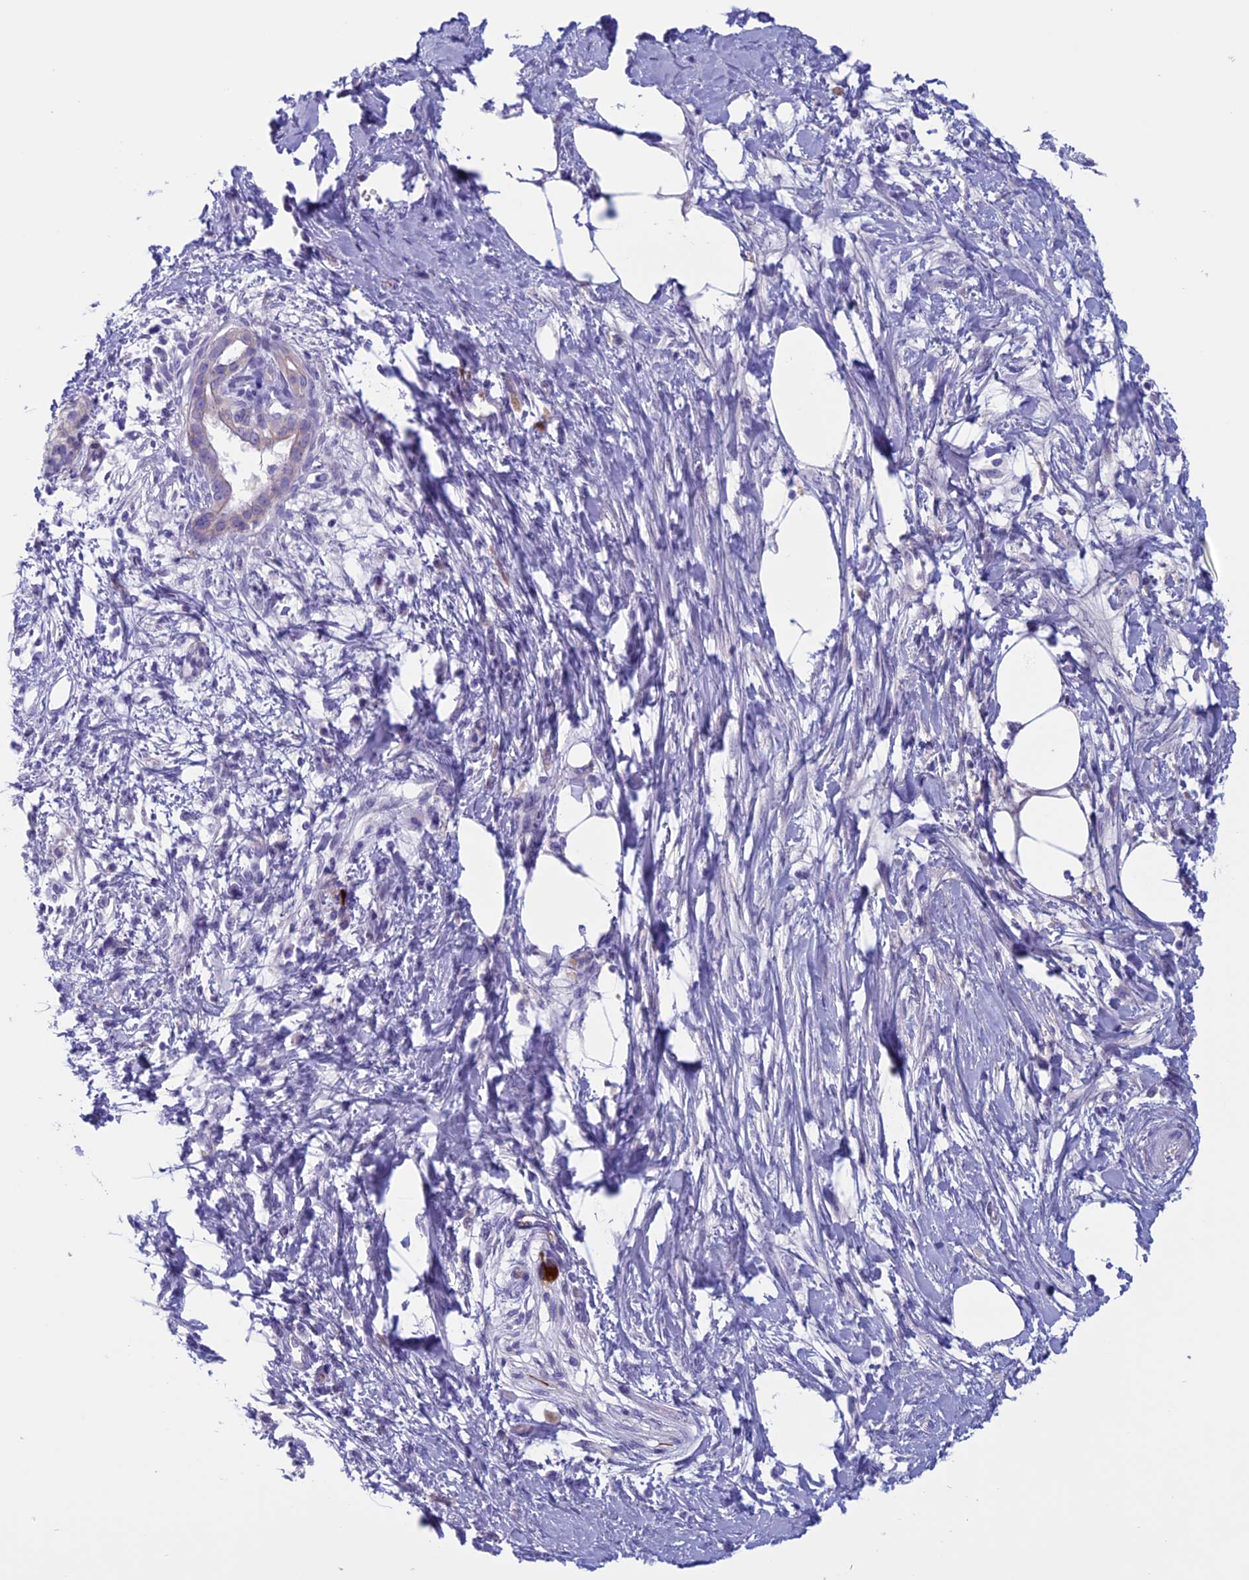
{"staining": {"intensity": "negative", "quantity": "none", "location": "none"}, "tissue": "pancreatic cancer", "cell_type": "Tumor cells", "image_type": "cancer", "snomed": [{"axis": "morphology", "description": "Adenocarcinoma, NOS"}, {"axis": "topography", "description": "Pancreas"}], "caption": "Immunohistochemistry (IHC) micrograph of human adenocarcinoma (pancreatic) stained for a protein (brown), which shows no expression in tumor cells.", "gene": "ANGPTL2", "patient": {"sex": "male", "age": 58}}